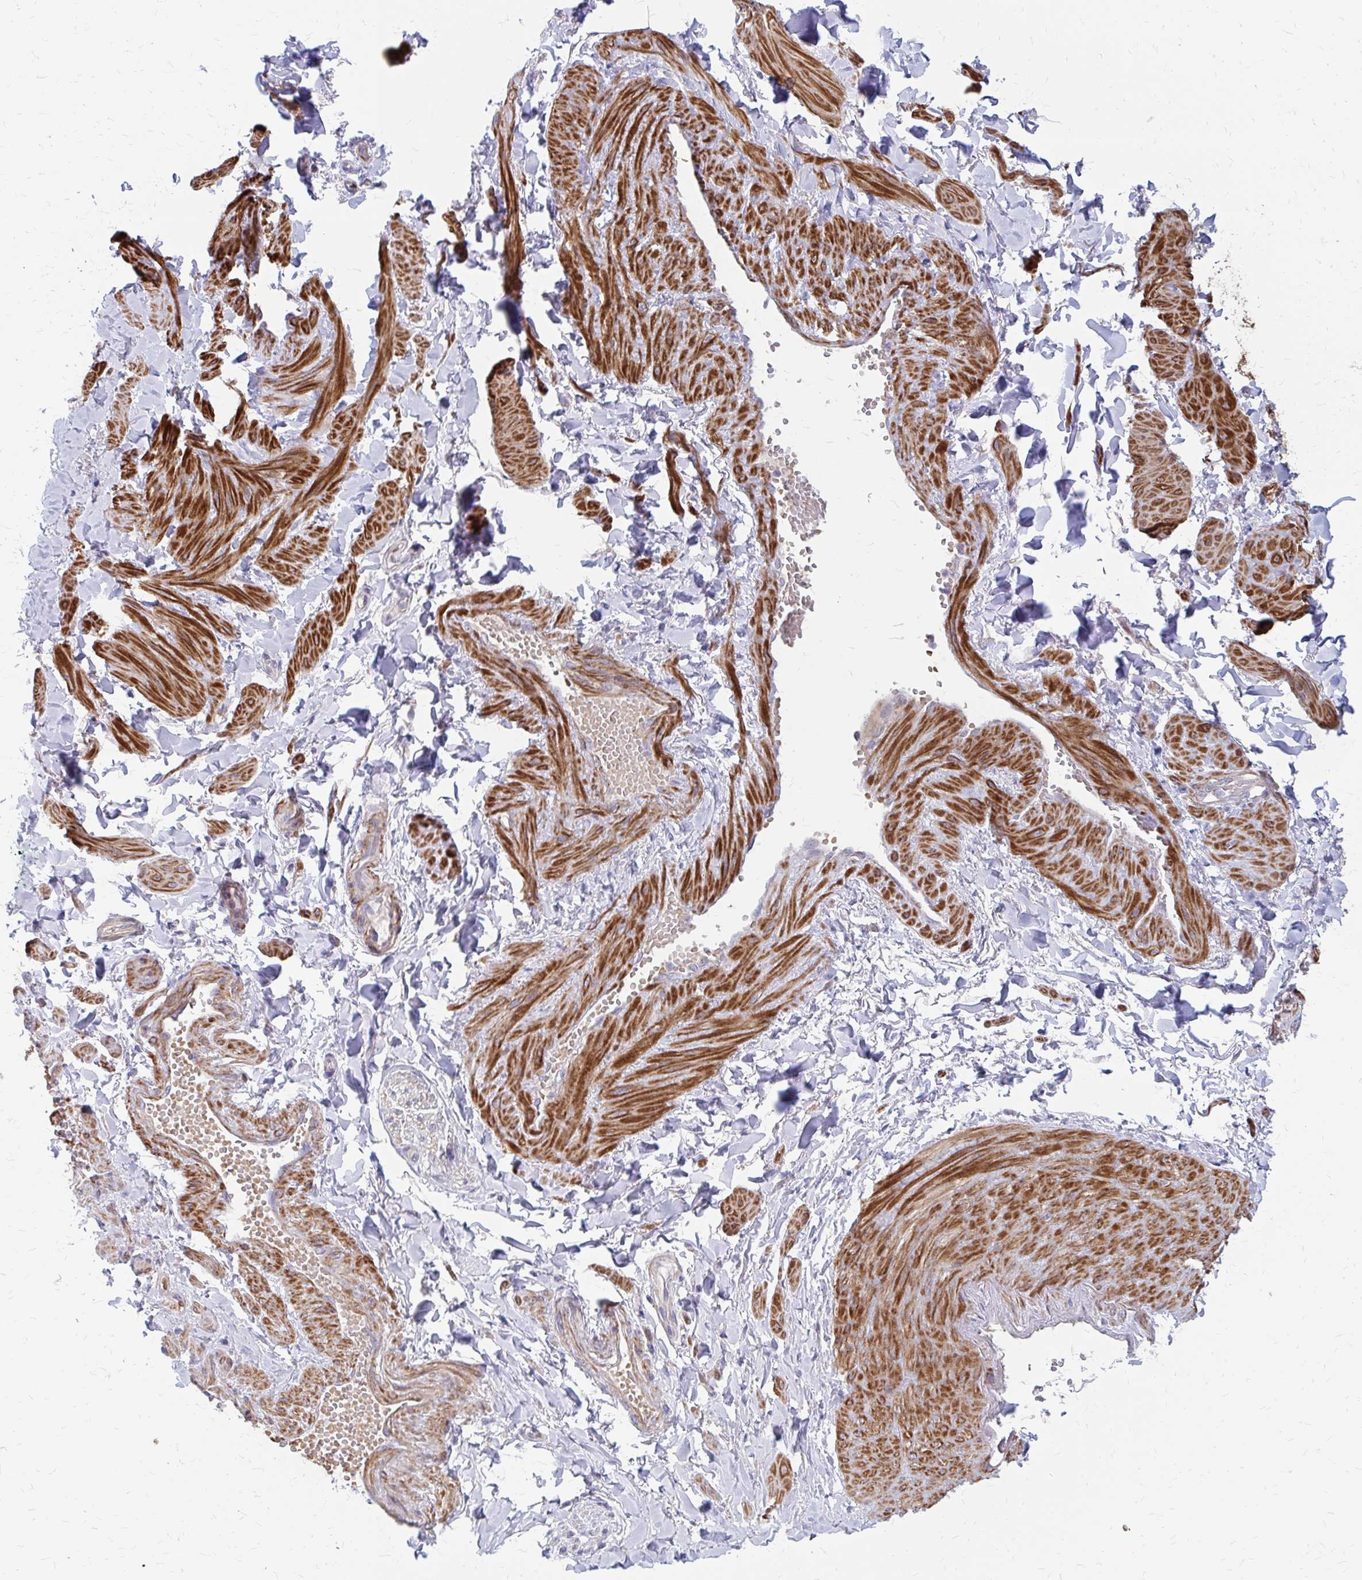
{"staining": {"intensity": "weak", "quantity": ">75%", "location": "cytoplasmic/membranous"}, "tissue": "adipose tissue", "cell_type": "Adipocytes", "image_type": "normal", "snomed": [{"axis": "morphology", "description": "Normal tissue, NOS"}, {"axis": "topography", "description": "Epididymis"}, {"axis": "topography", "description": "Peripheral nerve tissue"}], "caption": "Protein staining of unremarkable adipose tissue reveals weak cytoplasmic/membranous staining in about >75% of adipocytes. The protein of interest is shown in brown color, while the nuclei are stained blue.", "gene": "IFI44L", "patient": {"sex": "male", "age": 32}}